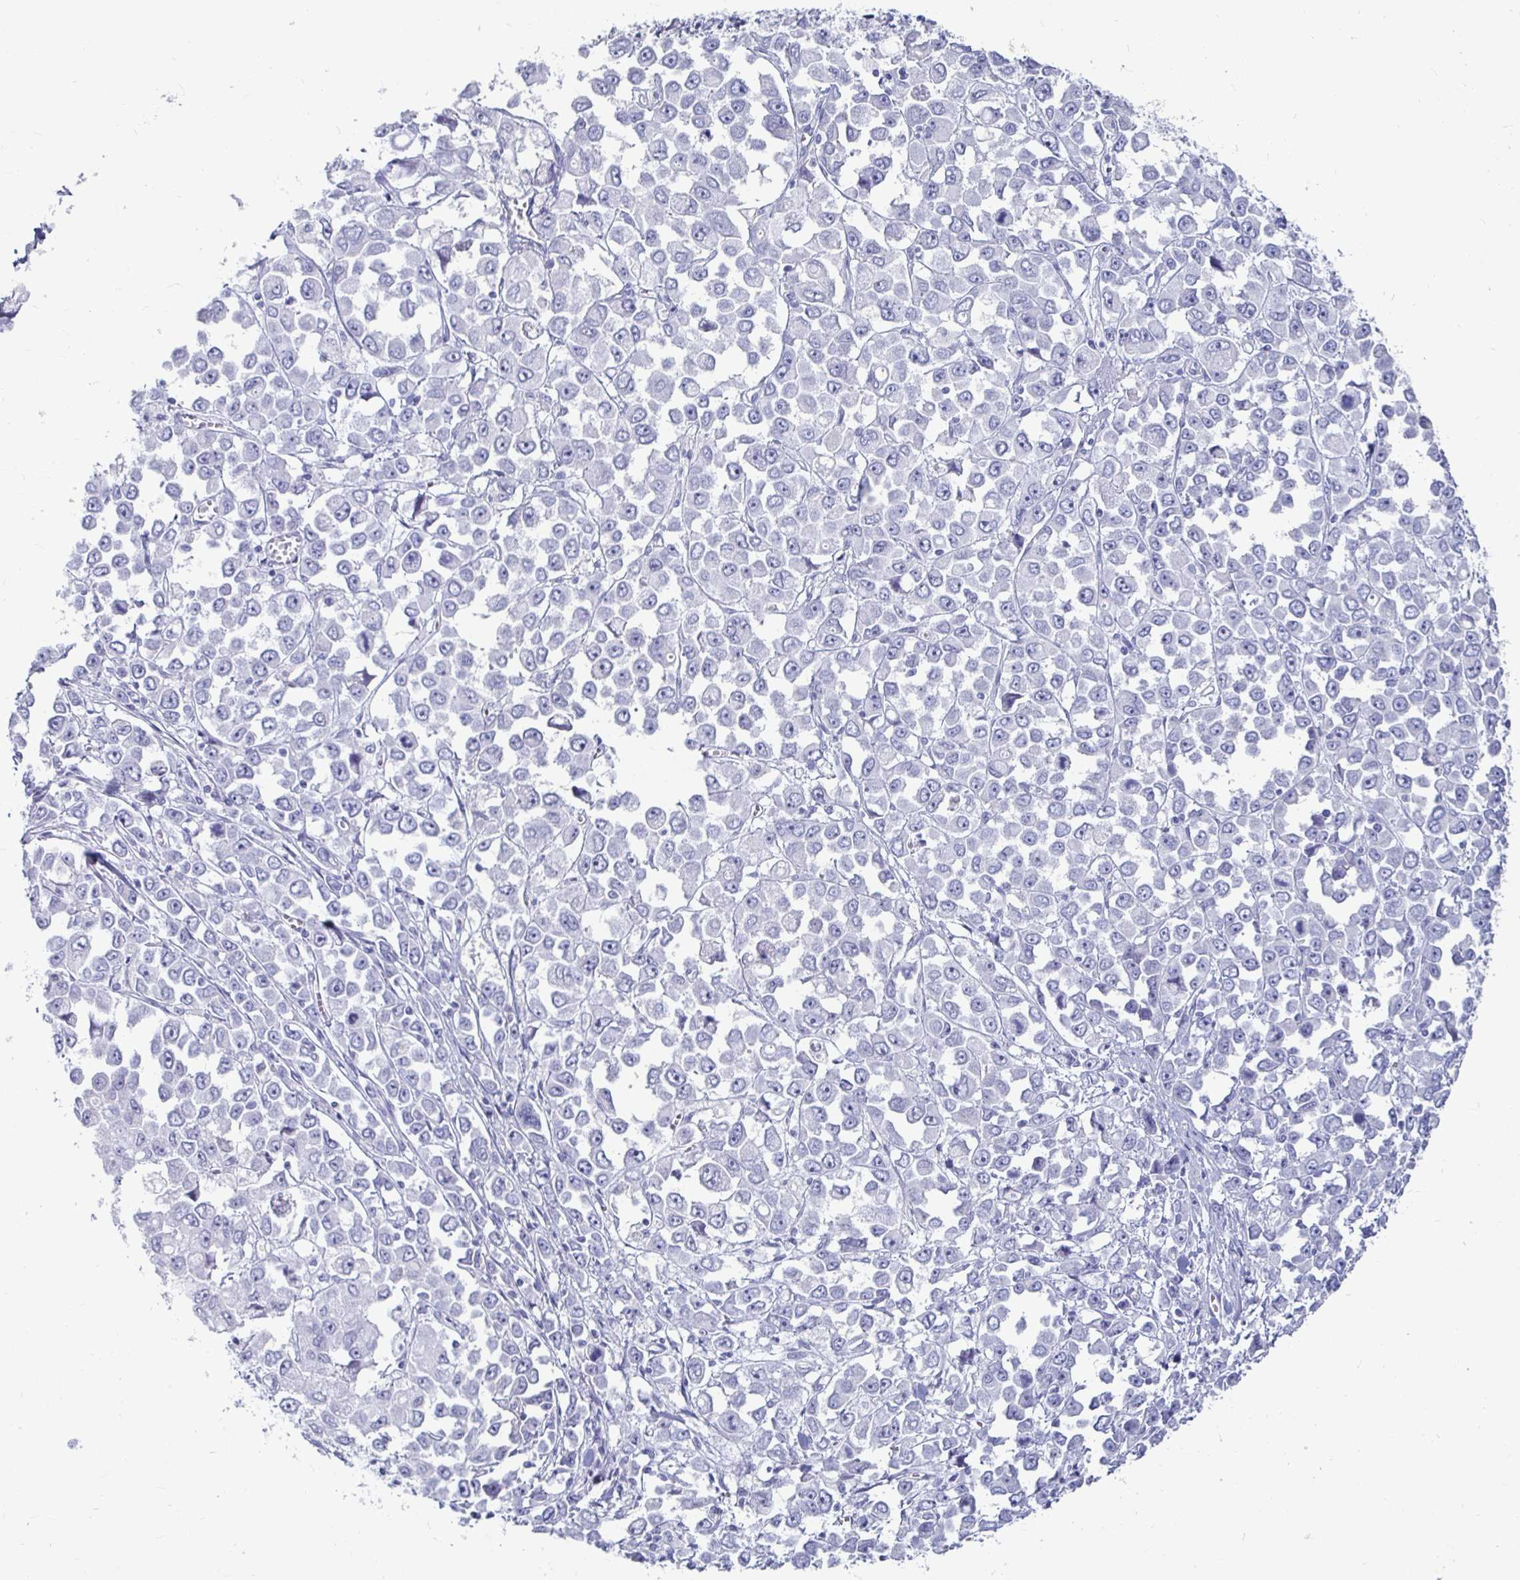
{"staining": {"intensity": "negative", "quantity": "none", "location": "none"}, "tissue": "stomach cancer", "cell_type": "Tumor cells", "image_type": "cancer", "snomed": [{"axis": "morphology", "description": "Adenocarcinoma, NOS"}, {"axis": "topography", "description": "Stomach, upper"}], "caption": "IHC micrograph of stomach cancer (adenocarcinoma) stained for a protein (brown), which reveals no positivity in tumor cells. (Immunohistochemistry, brightfield microscopy, high magnification).", "gene": "CA9", "patient": {"sex": "male", "age": 70}}